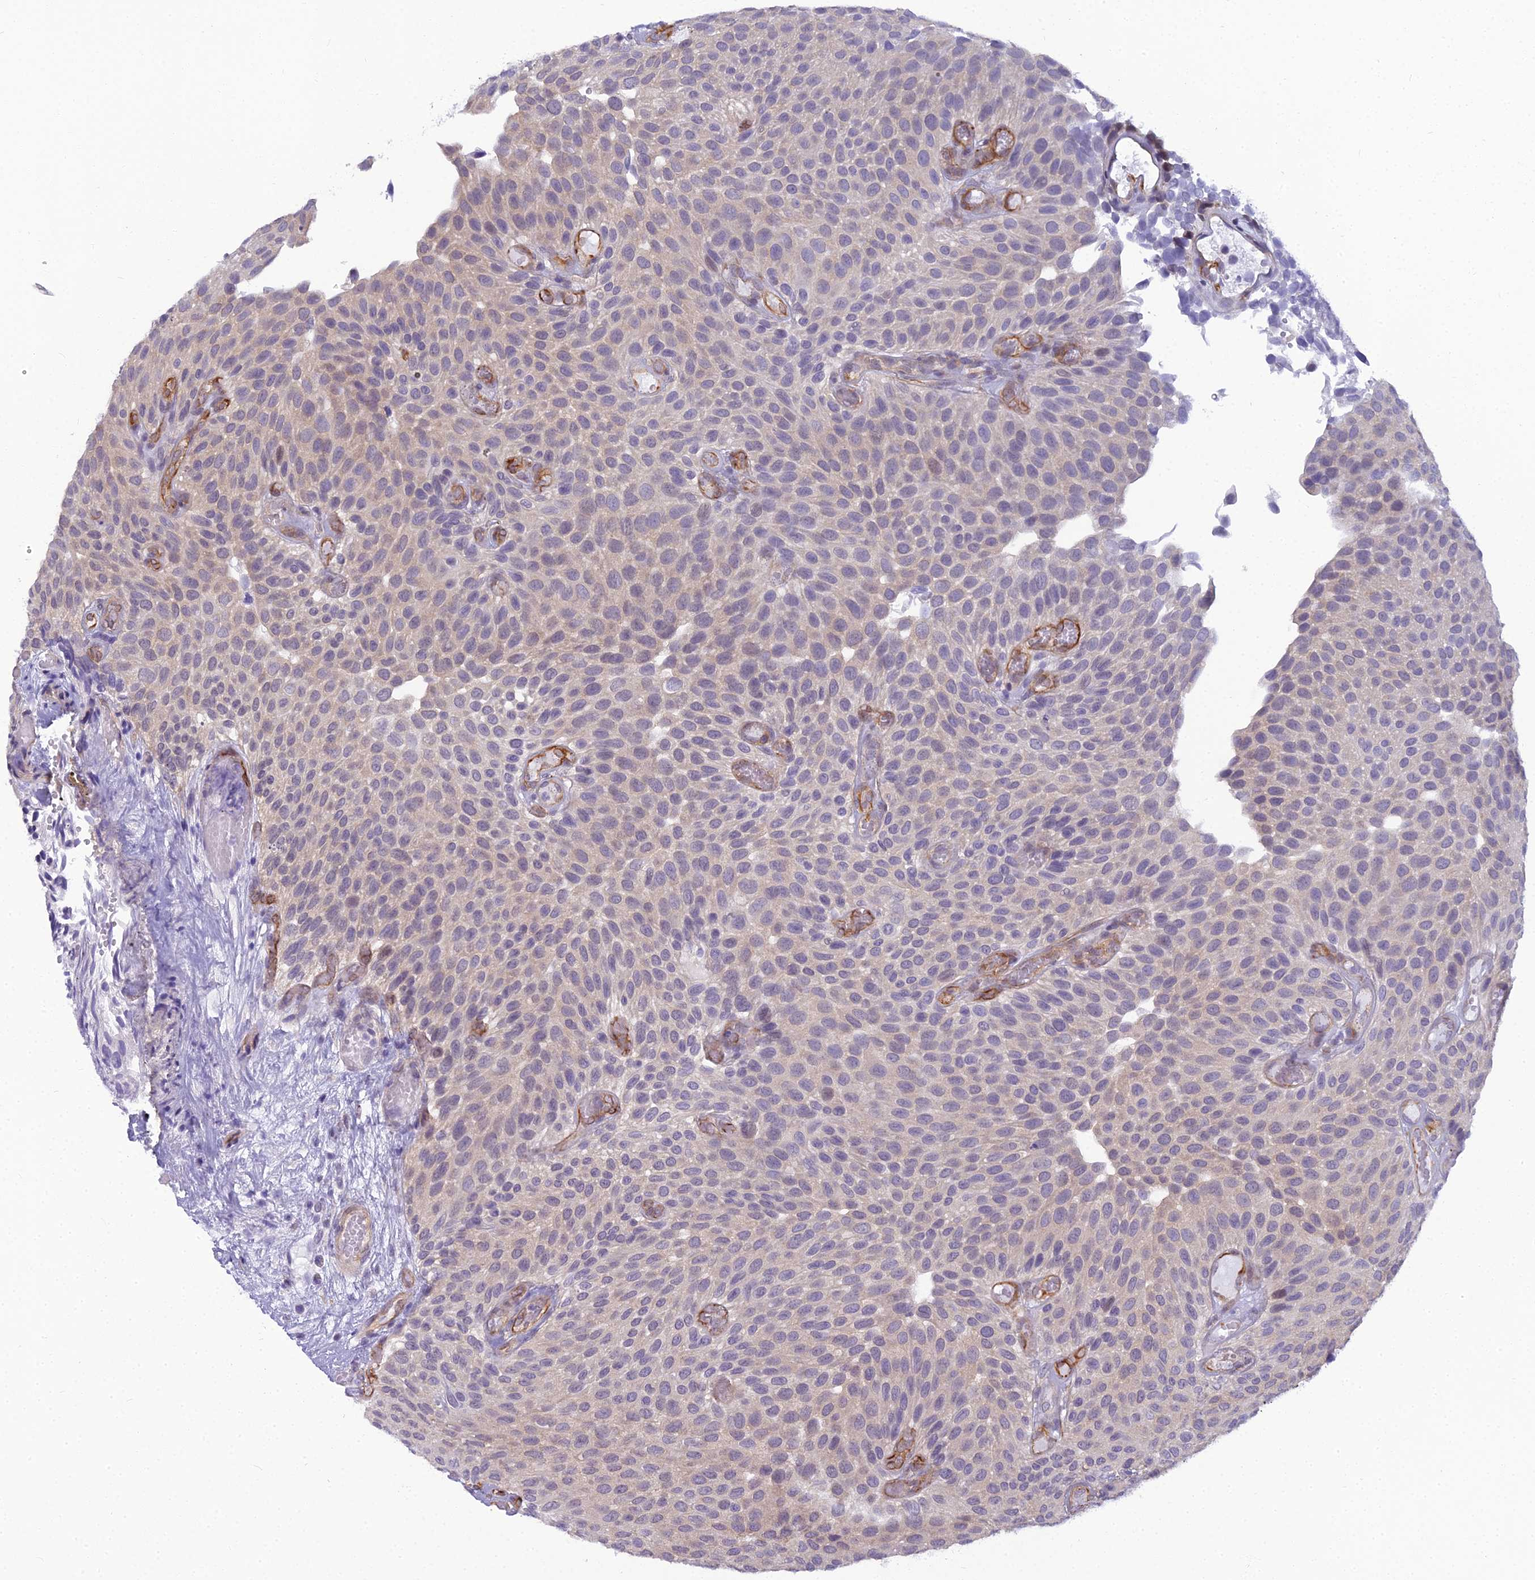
{"staining": {"intensity": "negative", "quantity": "none", "location": "none"}, "tissue": "urothelial cancer", "cell_type": "Tumor cells", "image_type": "cancer", "snomed": [{"axis": "morphology", "description": "Urothelial carcinoma, Low grade"}, {"axis": "topography", "description": "Urinary bladder"}], "caption": "Urothelial carcinoma (low-grade) was stained to show a protein in brown. There is no significant staining in tumor cells.", "gene": "RGL3", "patient": {"sex": "male", "age": 89}}